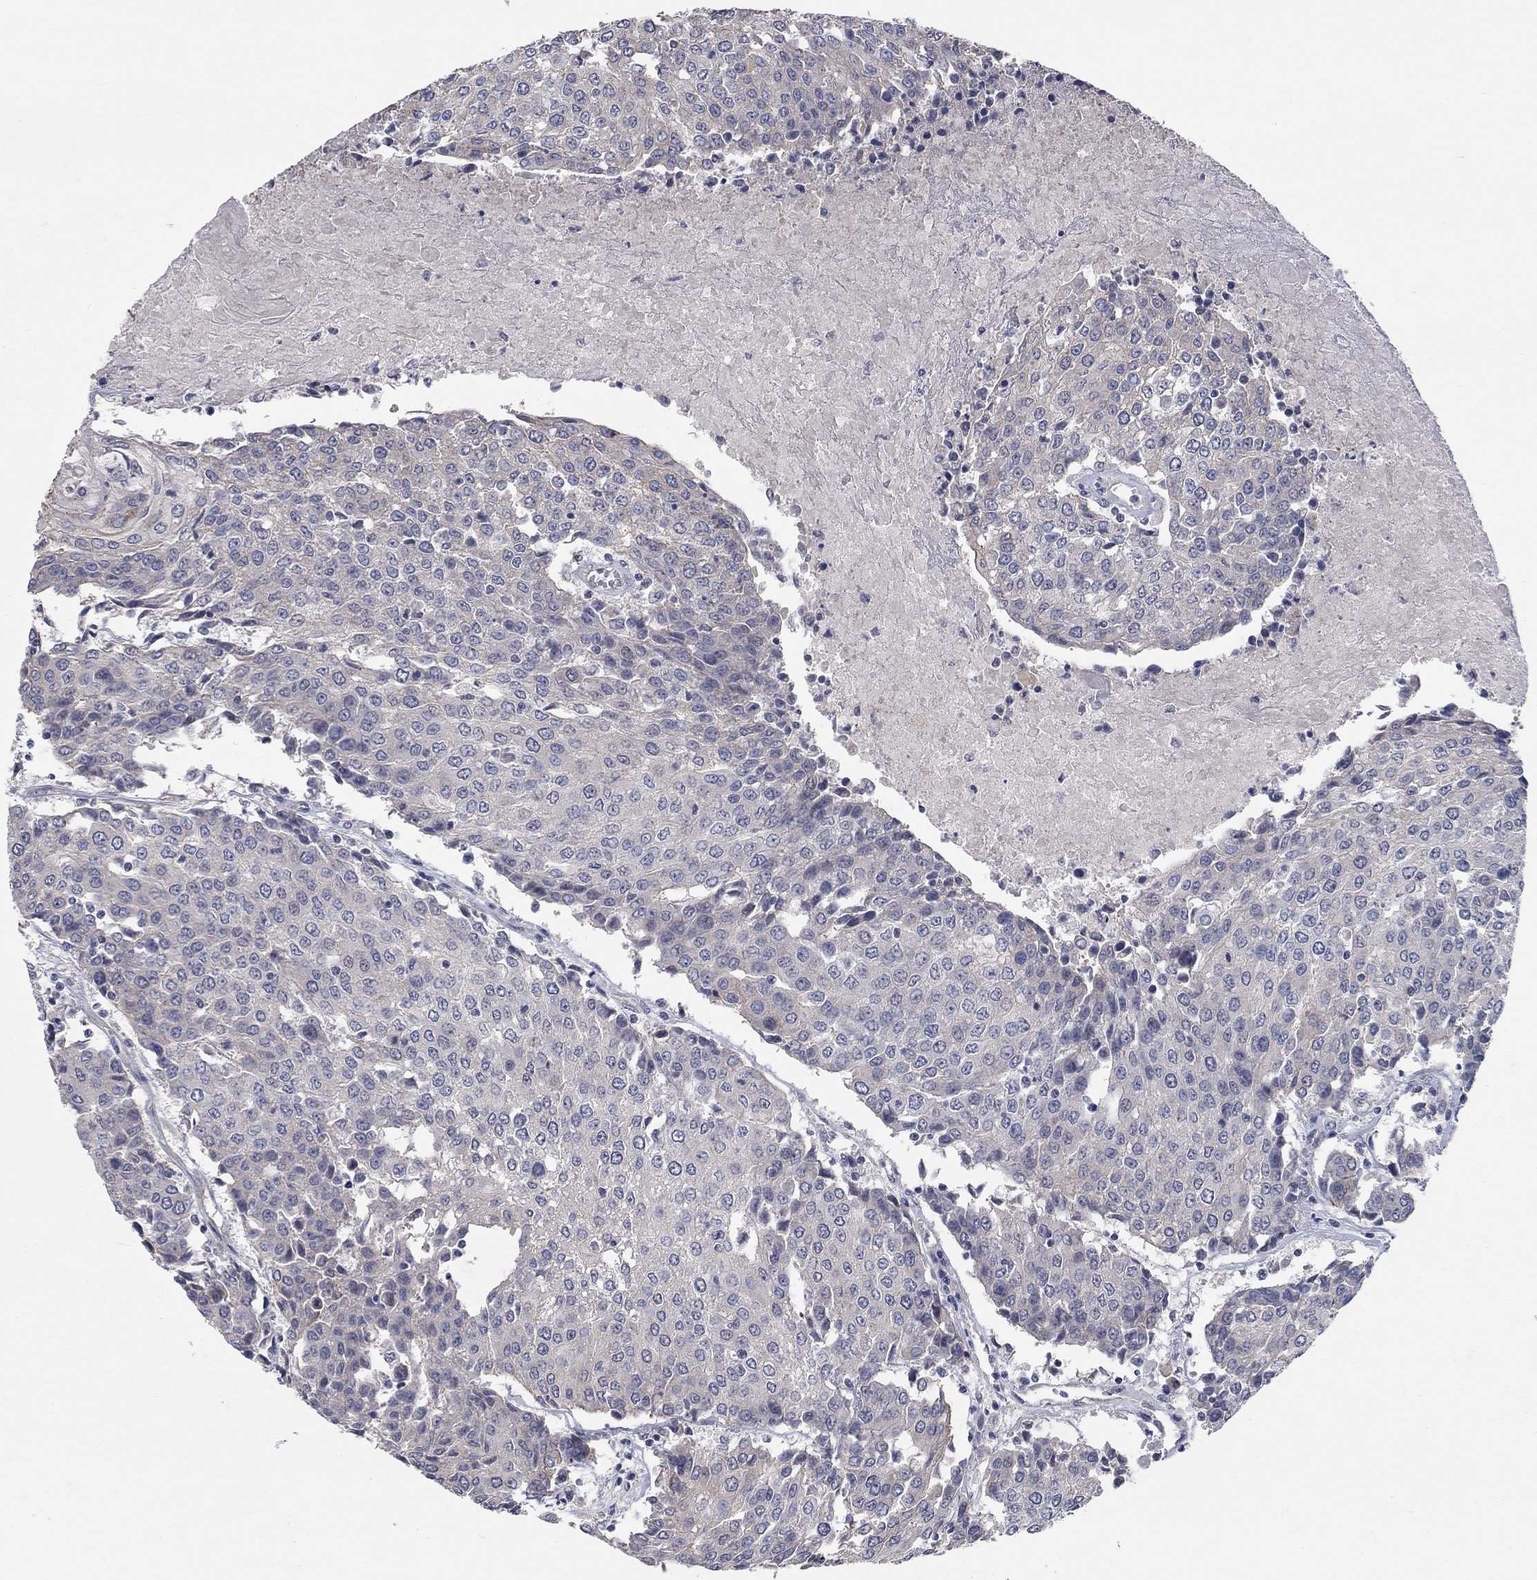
{"staining": {"intensity": "negative", "quantity": "none", "location": "none"}, "tissue": "urothelial cancer", "cell_type": "Tumor cells", "image_type": "cancer", "snomed": [{"axis": "morphology", "description": "Urothelial carcinoma, High grade"}, {"axis": "topography", "description": "Urinary bladder"}], "caption": "A photomicrograph of urothelial cancer stained for a protein shows no brown staining in tumor cells.", "gene": "WASF3", "patient": {"sex": "female", "age": 85}}